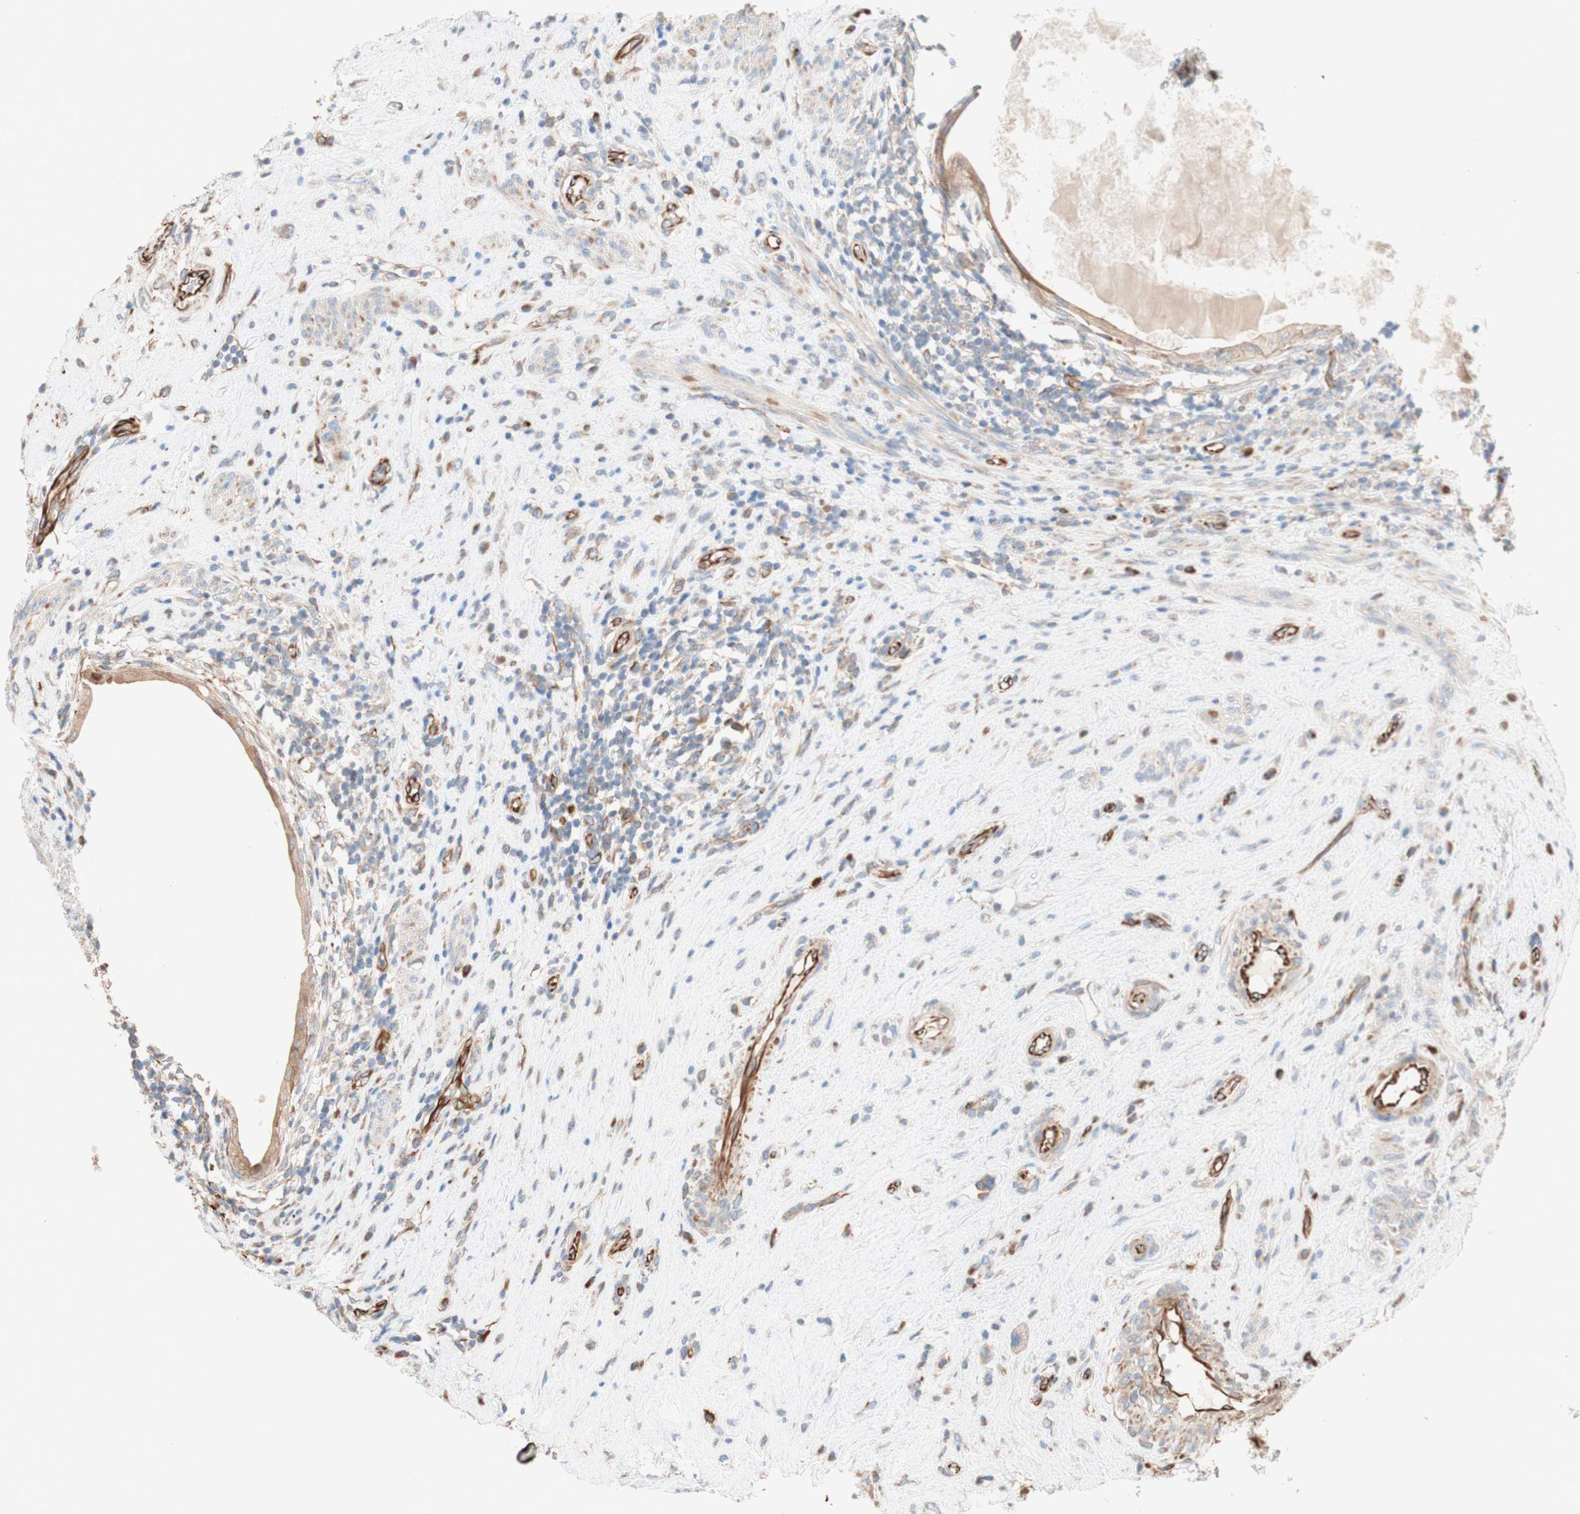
{"staining": {"intensity": "weak", "quantity": ">75%", "location": "cytoplasmic/membranous"}, "tissue": "testis cancer", "cell_type": "Tumor cells", "image_type": "cancer", "snomed": [{"axis": "morphology", "description": "Necrosis, NOS"}, {"axis": "morphology", "description": "Carcinoma, Embryonal, NOS"}, {"axis": "topography", "description": "Testis"}], "caption": "Brown immunohistochemical staining in testis embryonal carcinoma exhibits weak cytoplasmic/membranous expression in about >75% of tumor cells.", "gene": "C1orf43", "patient": {"sex": "male", "age": 19}}